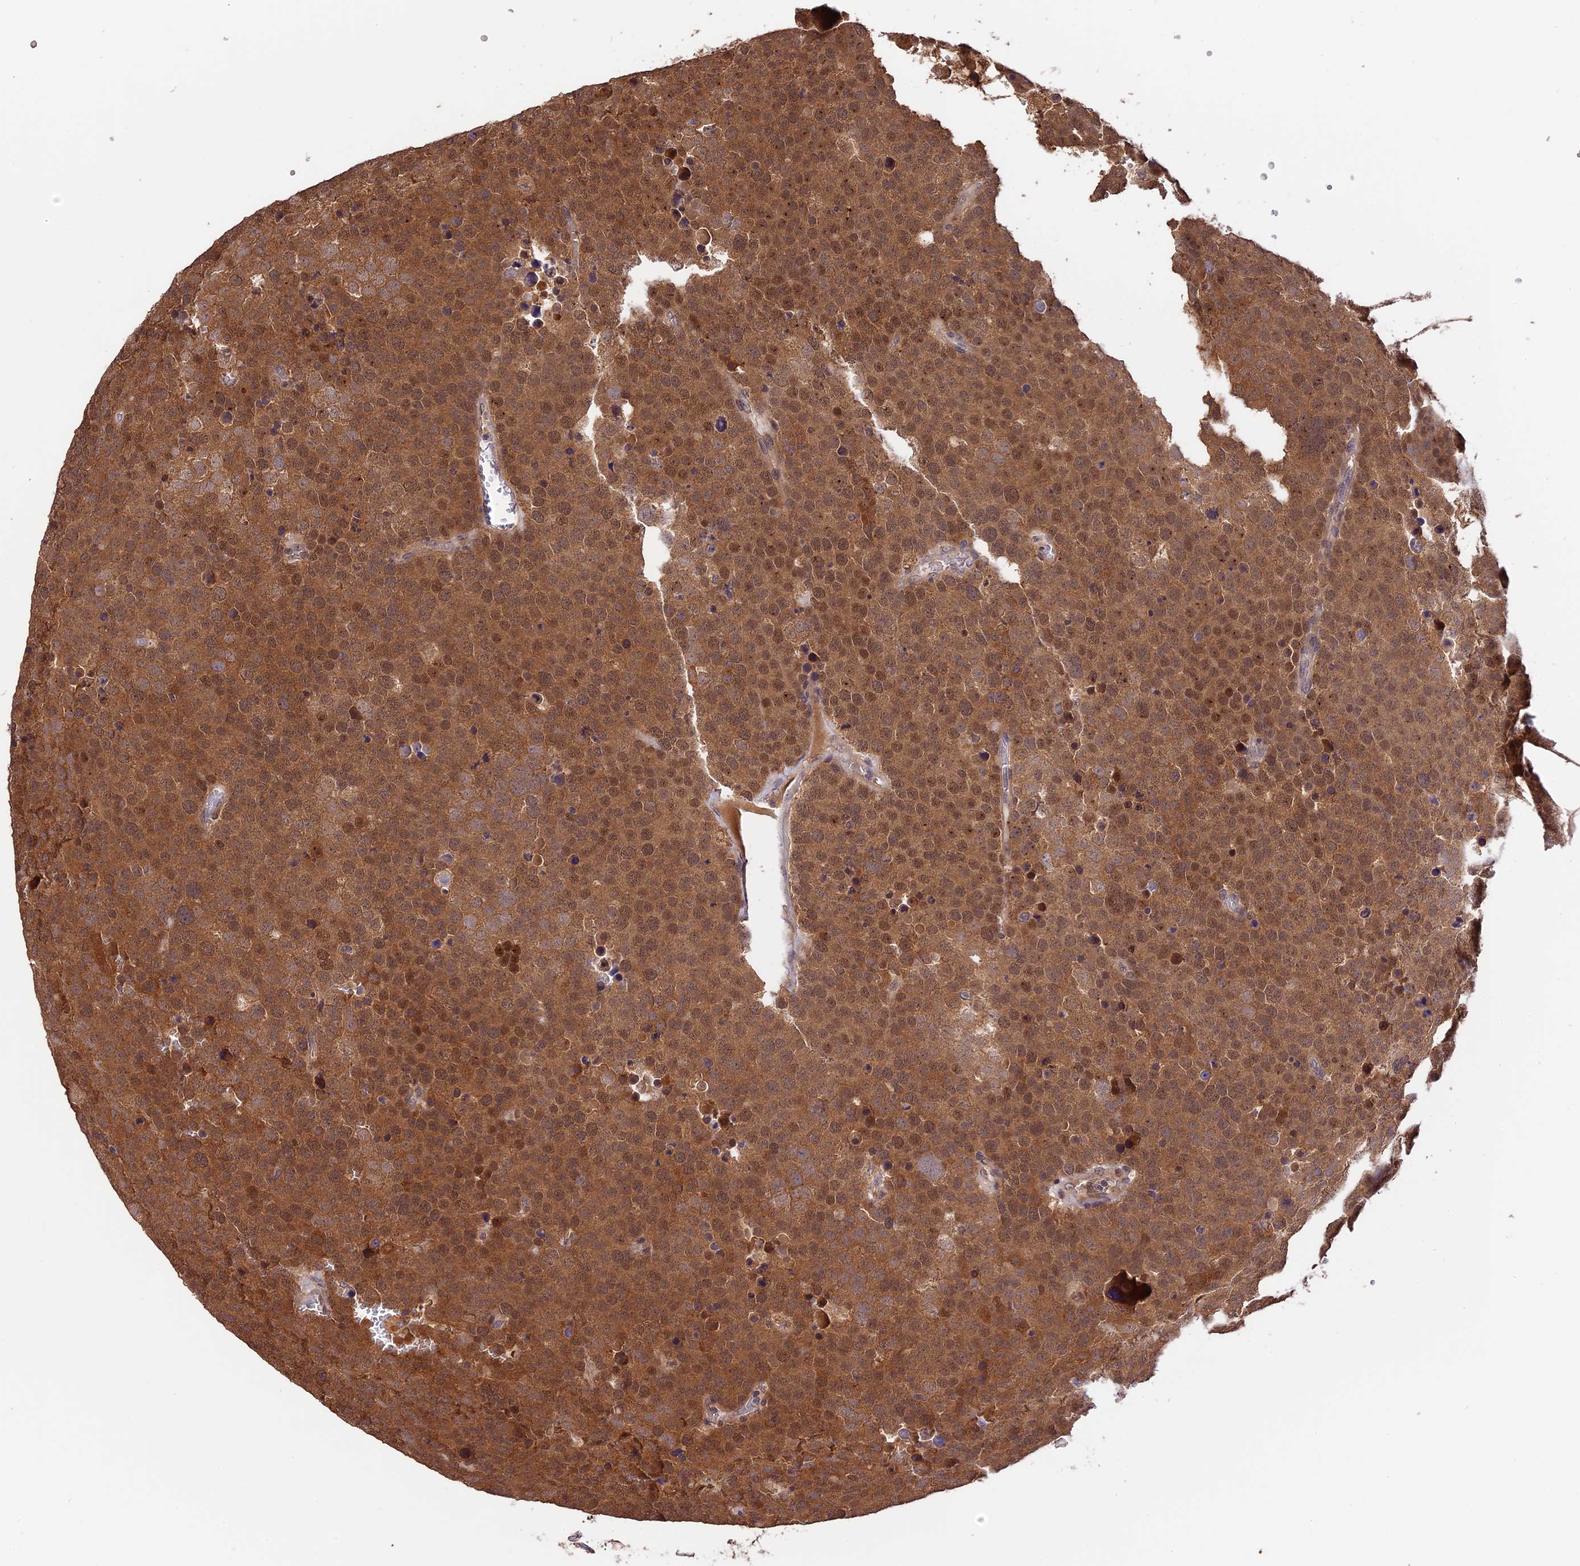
{"staining": {"intensity": "moderate", "quantity": ">75%", "location": "cytoplasmic/membranous,nuclear"}, "tissue": "testis cancer", "cell_type": "Tumor cells", "image_type": "cancer", "snomed": [{"axis": "morphology", "description": "Seminoma, NOS"}, {"axis": "topography", "description": "Testis"}], "caption": "DAB immunohistochemical staining of seminoma (testis) reveals moderate cytoplasmic/membranous and nuclear protein positivity in approximately >75% of tumor cells.", "gene": "TRMT1", "patient": {"sex": "male", "age": 71}}